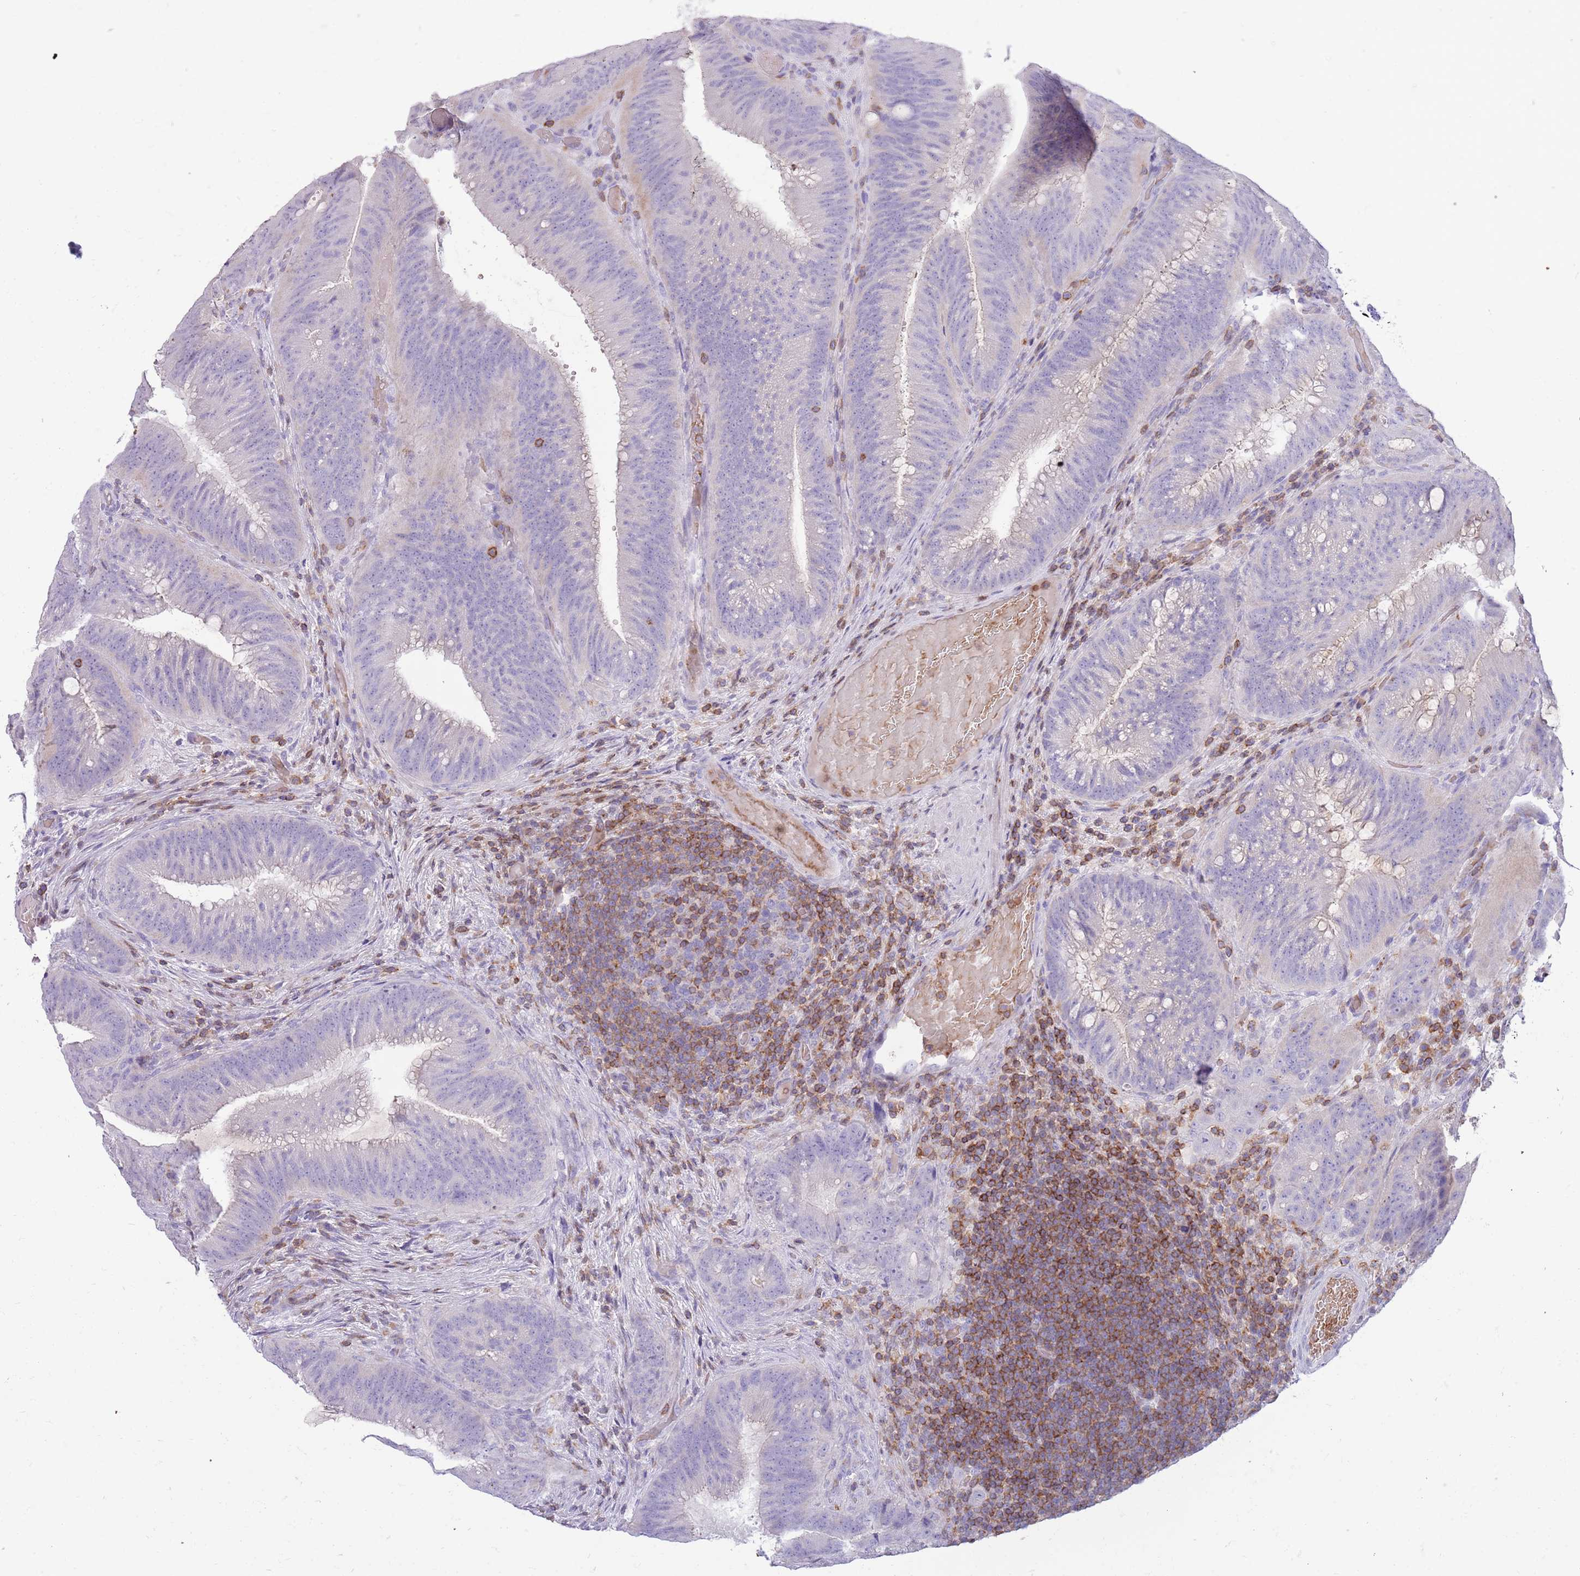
{"staining": {"intensity": "negative", "quantity": "none", "location": "none"}, "tissue": "colorectal cancer", "cell_type": "Tumor cells", "image_type": "cancer", "snomed": [{"axis": "morphology", "description": "Adenocarcinoma, NOS"}, {"axis": "topography", "description": "Colon"}], "caption": "Histopathology image shows no protein staining in tumor cells of colorectal cancer (adenocarcinoma) tissue.", "gene": "OR4Q3", "patient": {"sex": "female", "age": 43}}